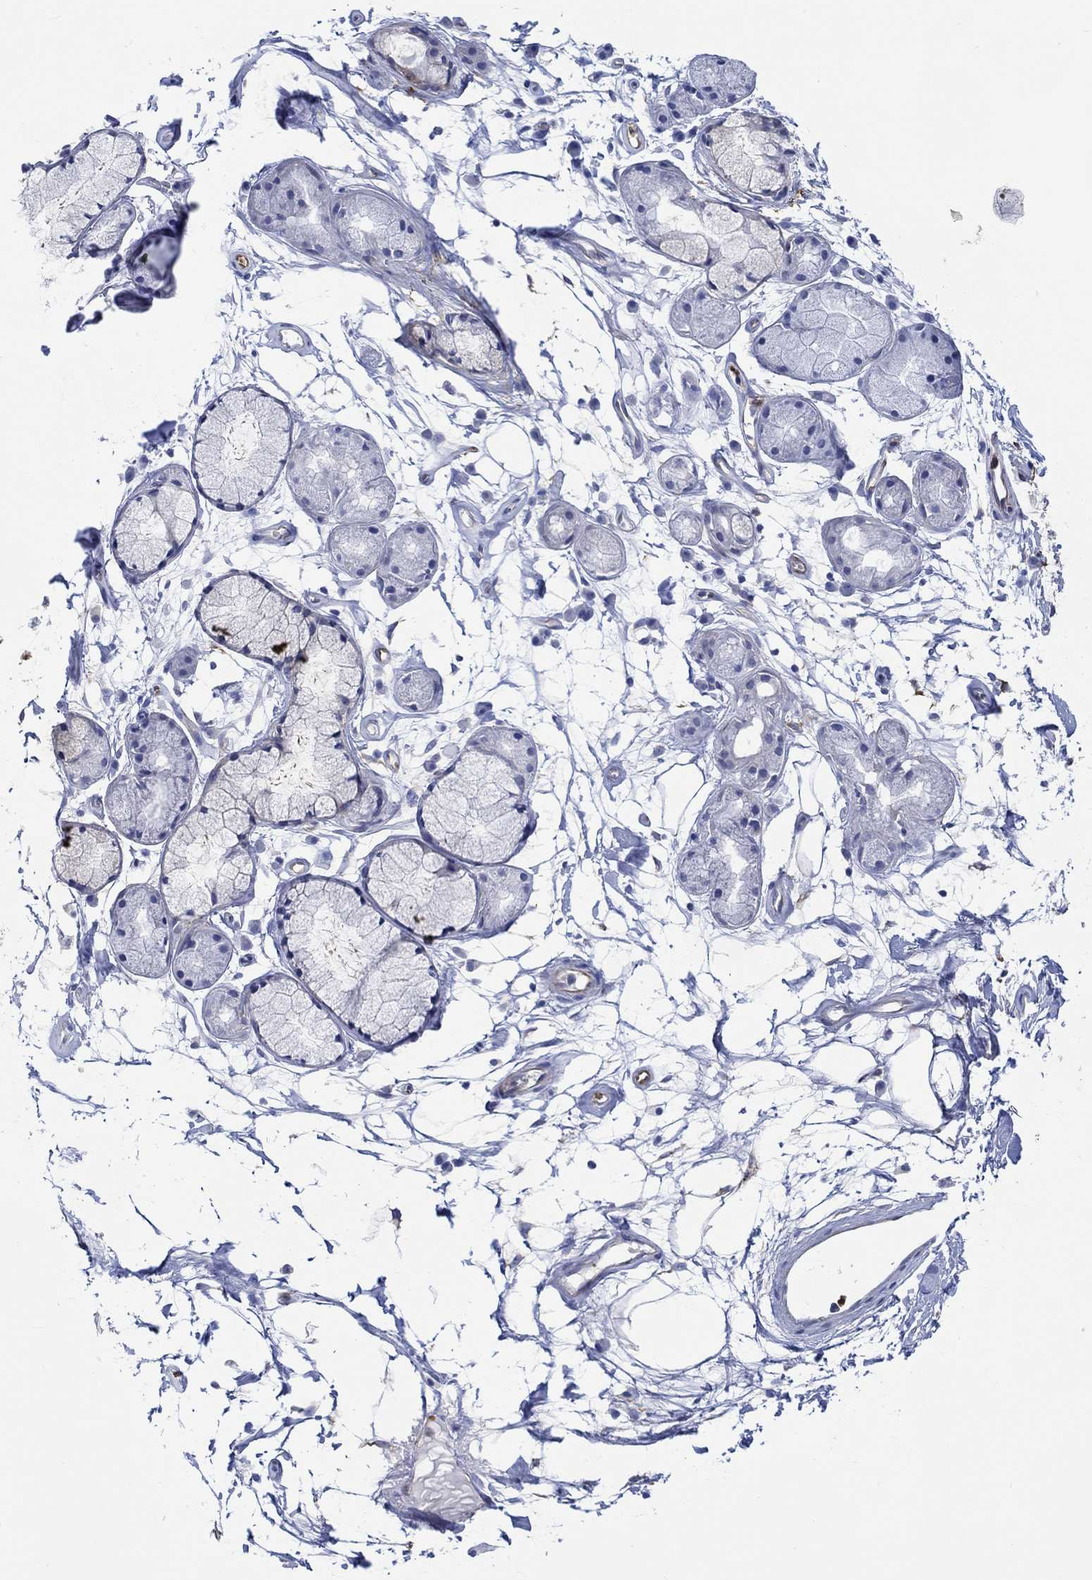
{"staining": {"intensity": "negative", "quantity": "none", "location": "none"}, "tissue": "soft tissue", "cell_type": "Fibroblasts", "image_type": "normal", "snomed": [{"axis": "morphology", "description": "Normal tissue, NOS"}, {"axis": "morphology", "description": "Squamous cell carcinoma, NOS"}, {"axis": "topography", "description": "Cartilage tissue"}, {"axis": "topography", "description": "Lung"}], "caption": "A photomicrograph of soft tissue stained for a protein exhibits no brown staining in fibroblasts. Brightfield microscopy of immunohistochemistry (IHC) stained with DAB (brown) and hematoxylin (blue), captured at high magnification.", "gene": "TGM2", "patient": {"sex": "male", "age": 66}}